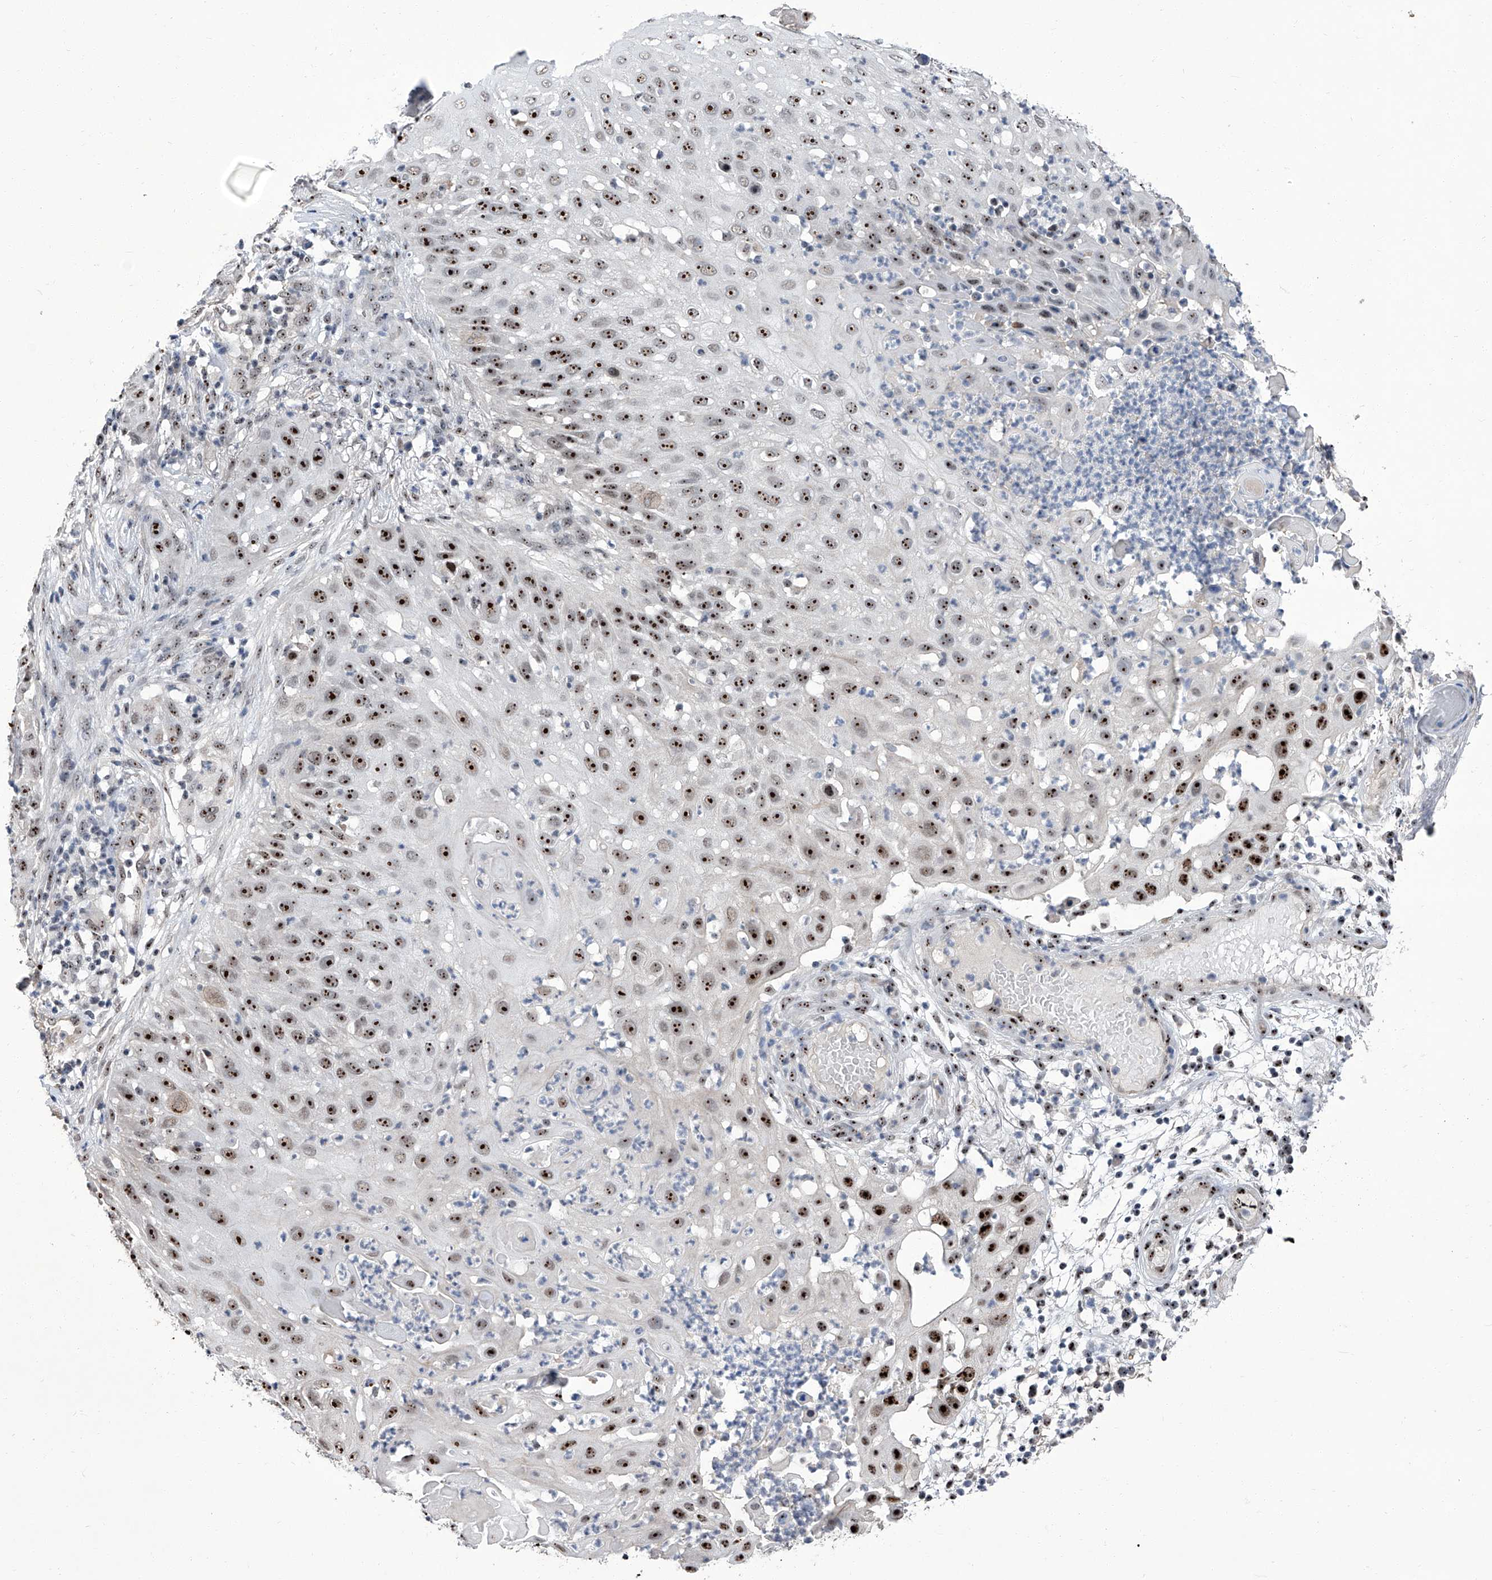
{"staining": {"intensity": "strong", "quantity": ">75%", "location": "nuclear"}, "tissue": "skin cancer", "cell_type": "Tumor cells", "image_type": "cancer", "snomed": [{"axis": "morphology", "description": "Squamous cell carcinoma, NOS"}, {"axis": "topography", "description": "Skin"}], "caption": "High-magnification brightfield microscopy of squamous cell carcinoma (skin) stained with DAB (3,3'-diaminobenzidine) (brown) and counterstained with hematoxylin (blue). tumor cells exhibit strong nuclear positivity is present in about>75% of cells.", "gene": "CMTR1", "patient": {"sex": "female", "age": 44}}